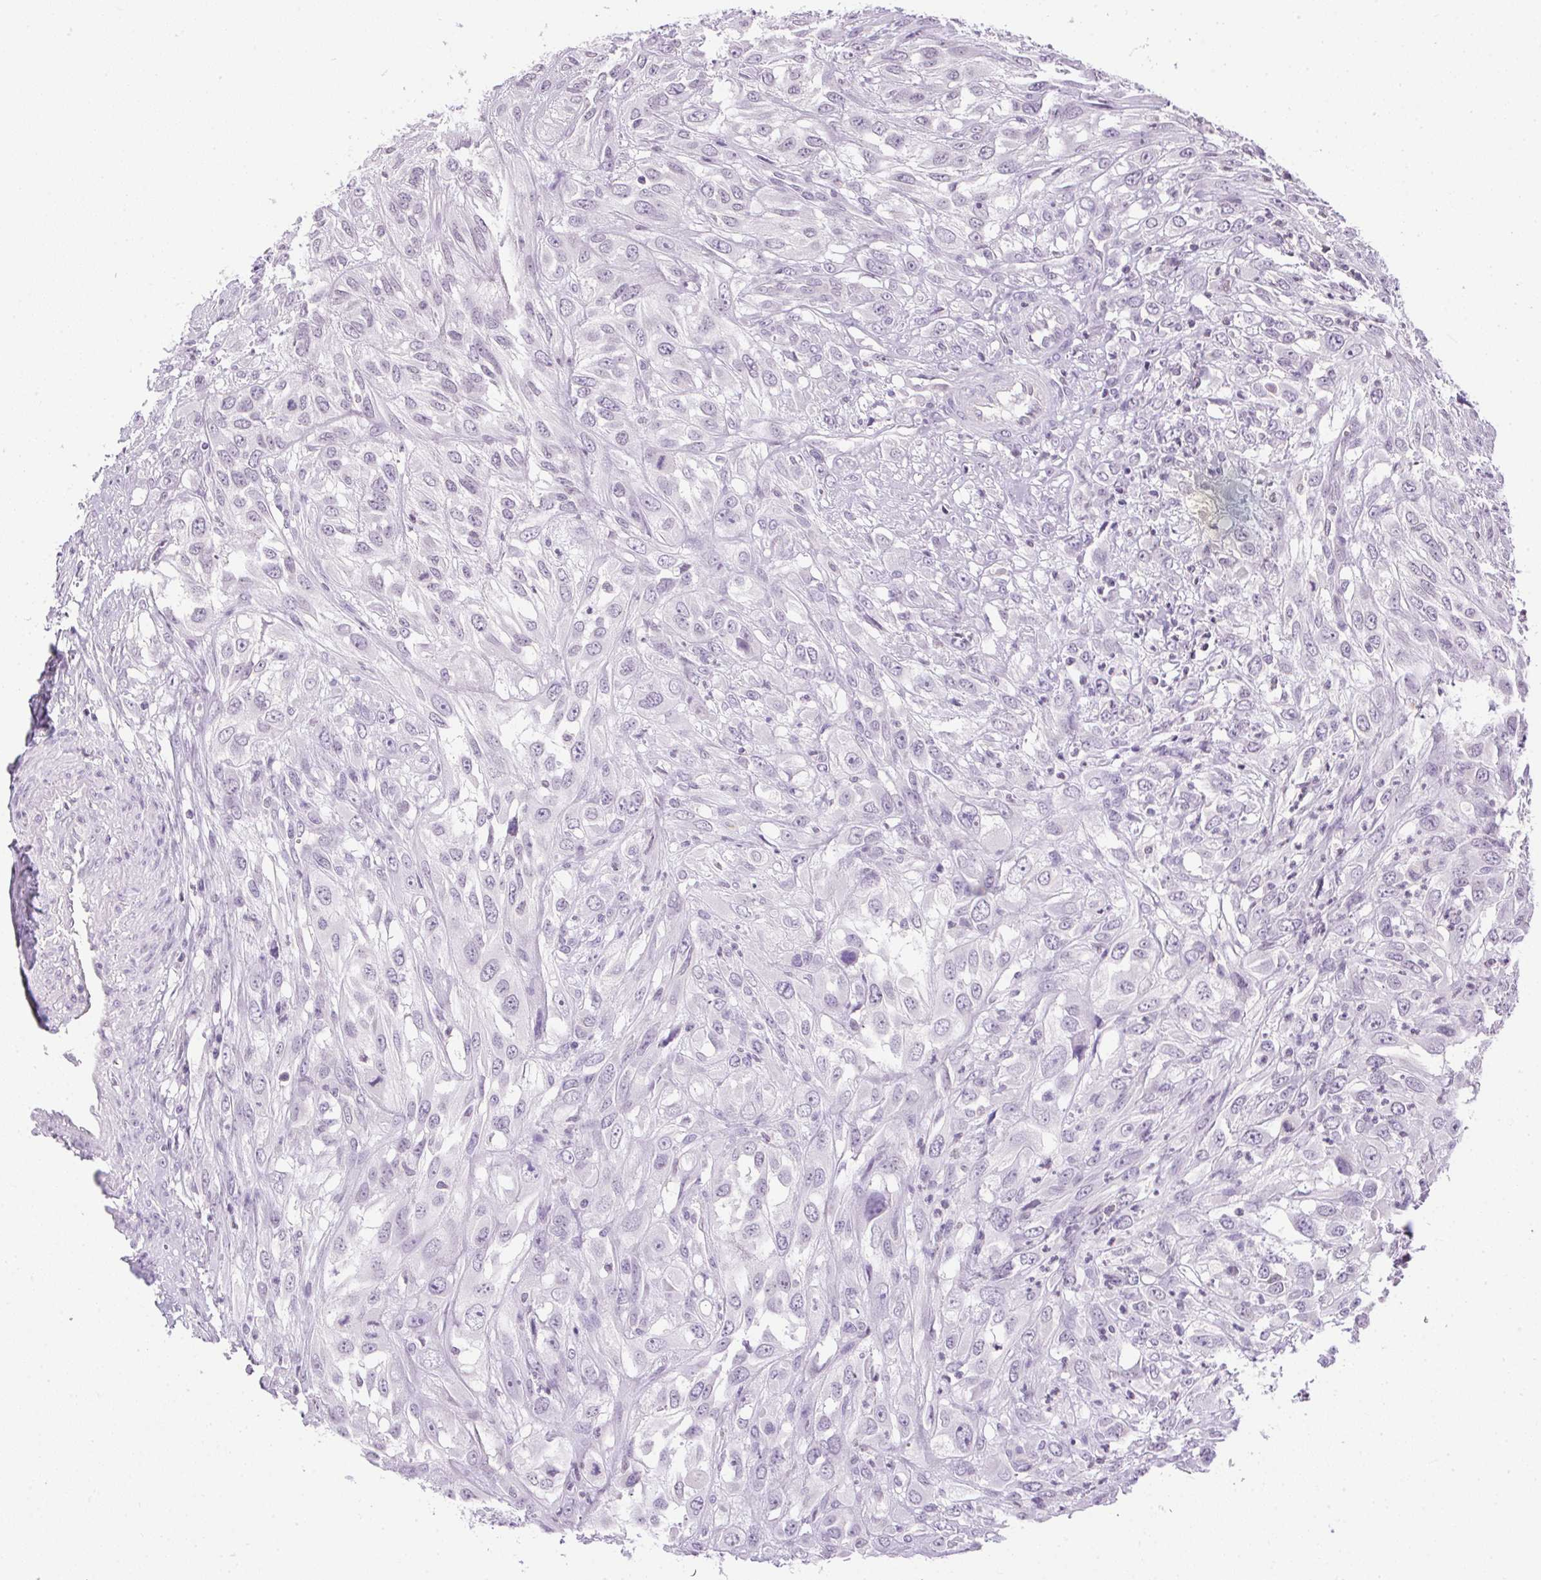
{"staining": {"intensity": "negative", "quantity": "none", "location": "none"}, "tissue": "urothelial cancer", "cell_type": "Tumor cells", "image_type": "cancer", "snomed": [{"axis": "morphology", "description": "Urothelial carcinoma, High grade"}, {"axis": "topography", "description": "Urinary bladder"}], "caption": "This is an IHC histopathology image of human high-grade urothelial carcinoma. There is no expression in tumor cells.", "gene": "PRL", "patient": {"sex": "male", "age": 67}}